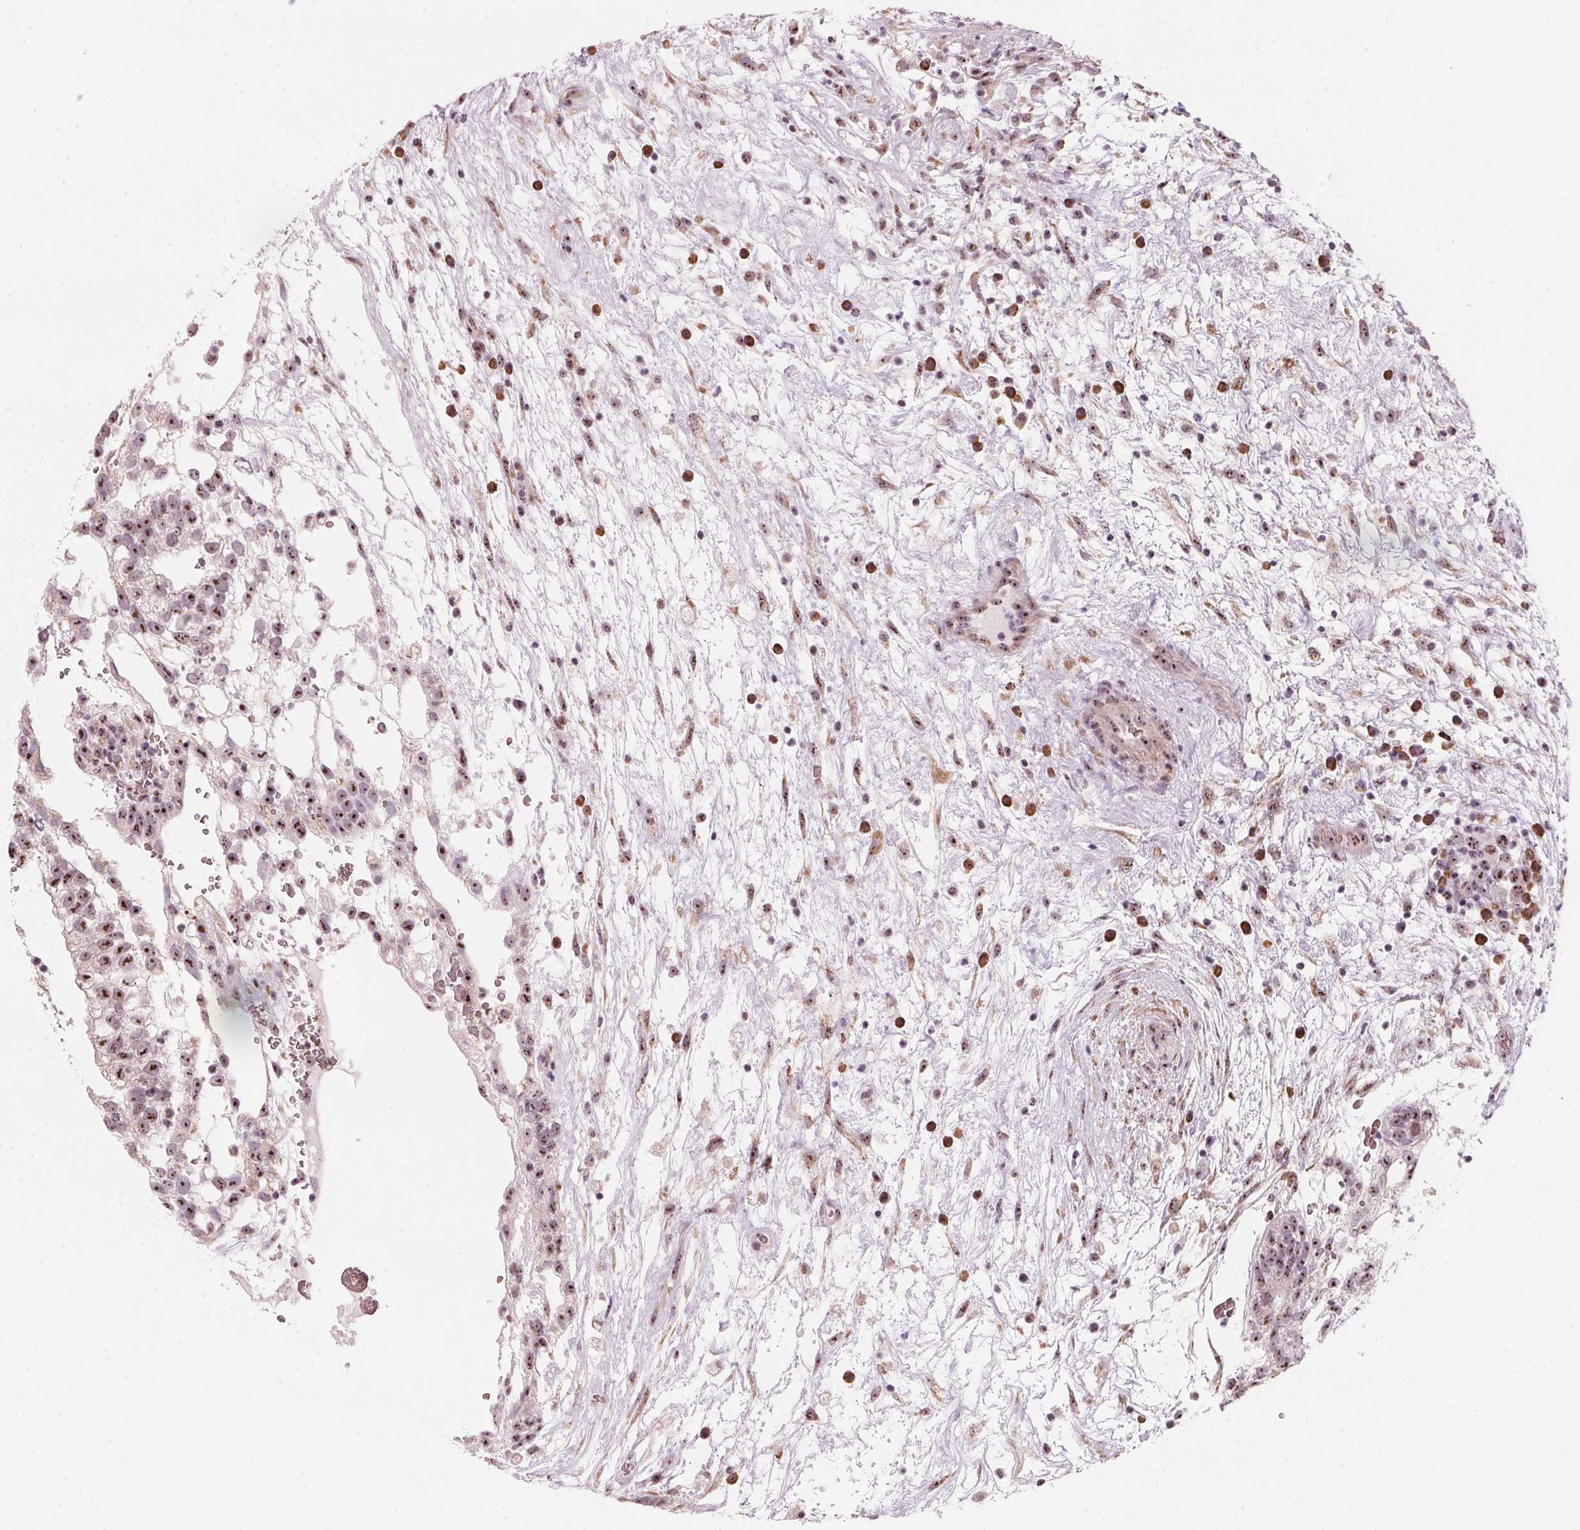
{"staining": {"intensity": "moderate", "quantity": ">75%", "location": "nuclear"}, "tissue": "testis cancer", "cell_type": "Tumor cells", "image_type": "cancer", "snomed": [{"axis": "morphology", "description": "Normal tissue, NOS"}, {"axis": "morphology", "description": "Carcinoma, Embryonal, NOS"}, {"axis": "topography", "description": "Testis"}], "caption": "Embryonal carcinoma (testis) stained for a protein (brown) shows moderate nuclear positive staining in approximately >75% of tumor cells.", "gene": "DNTTIP2", "patient": {"sex": "male", "age": 32}}